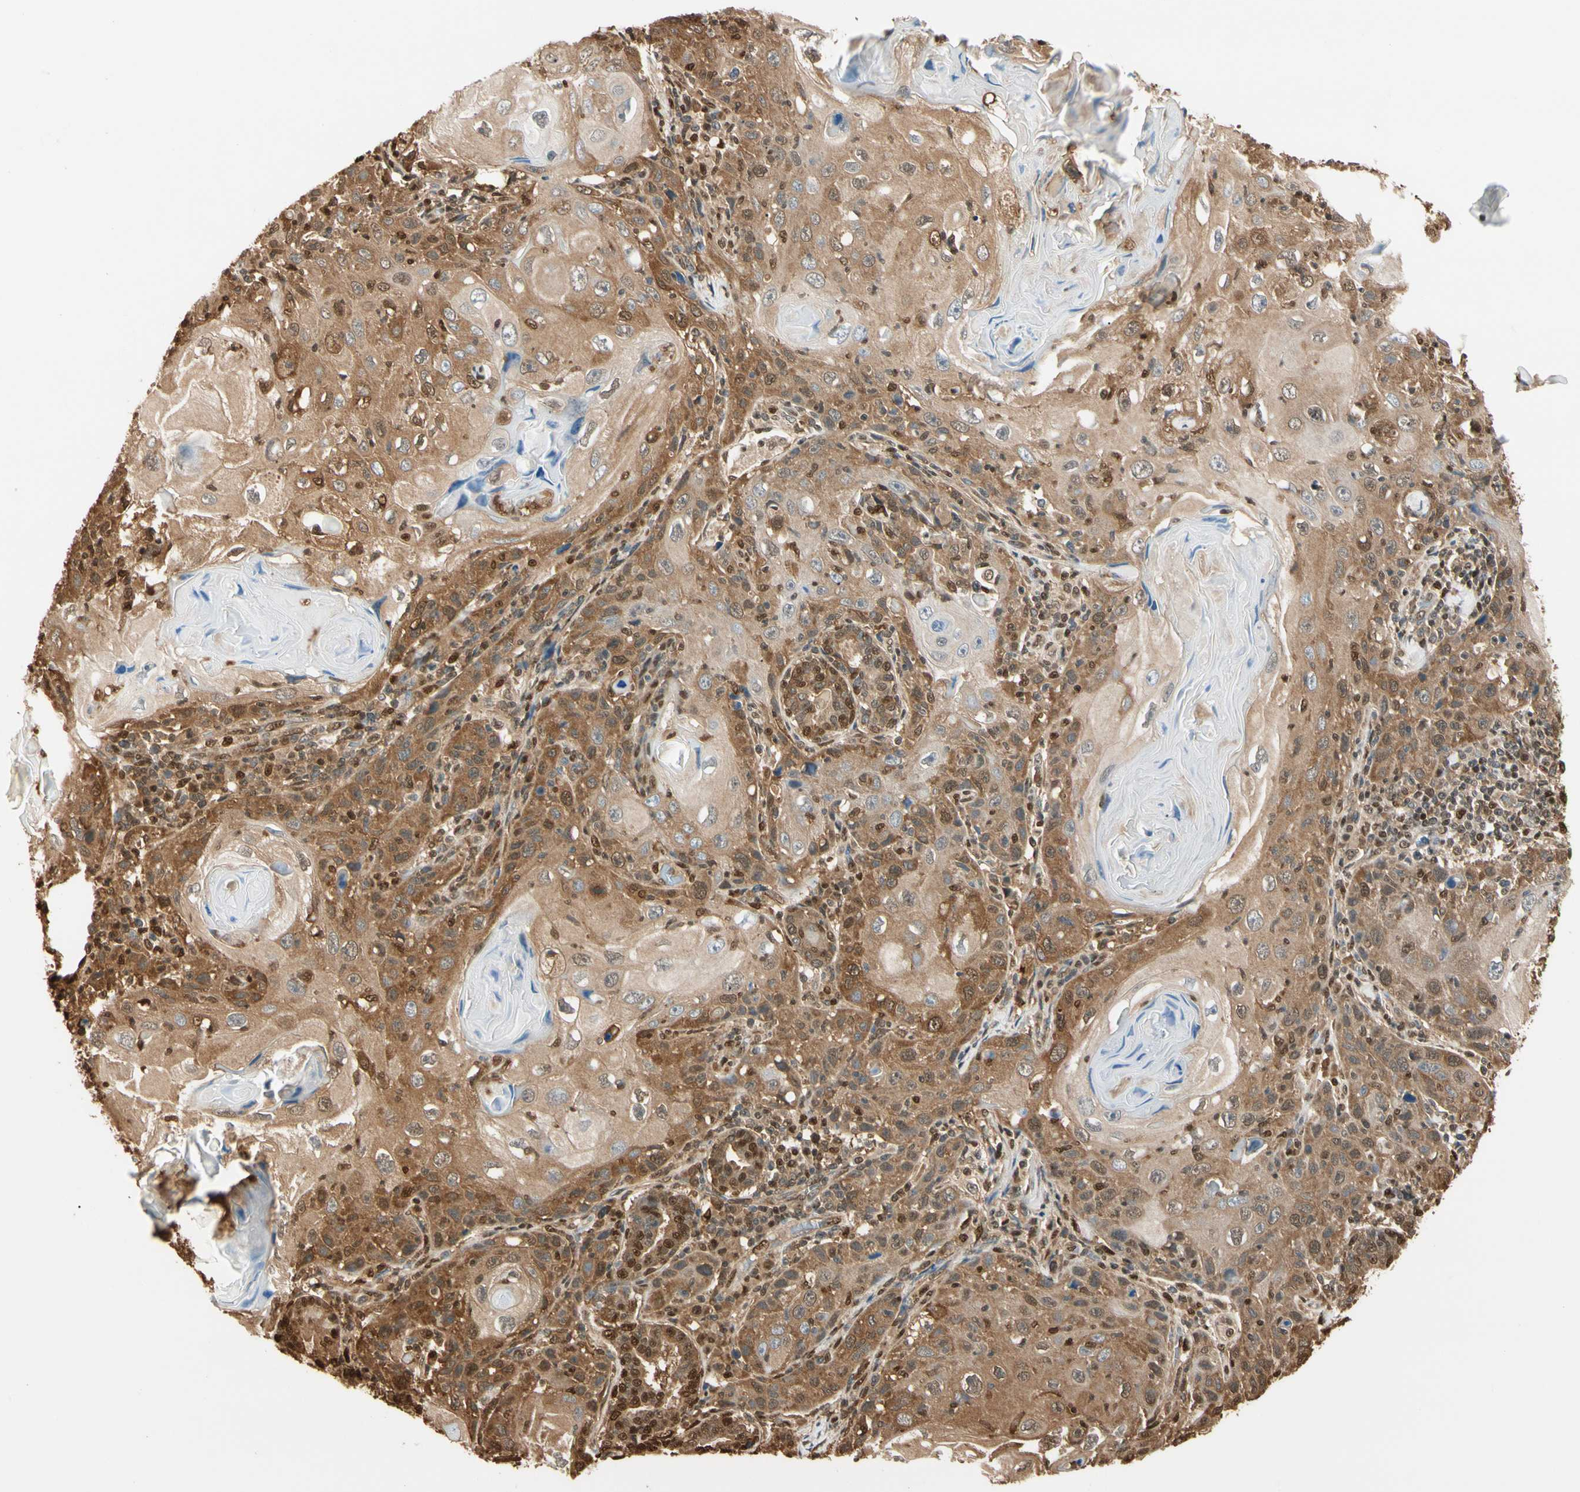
{"staining": {"intensity": "moderate", "quantity": ">75%", "location": "cytoplasmic/membranous,nuclear"}, "tissue": "skin cancer", "cell_type": "Tumor cells", "image_type": "cancer", "snomed": [{"axis": "morphology", "description": "Squamous cell carcinoma, NOS"}, {"axis": "topography", "description": "Skin"}], "caption": "Skin squamous cell carcinoma stained with DAB immunohistochemistry (IHC) exhibits medium levels of moderate cytoplasmic/membranous and nuclear staining in about >75% of tumor cells.", "gene": "PNCK", "patient": {"sex": "female", "age": 88}}